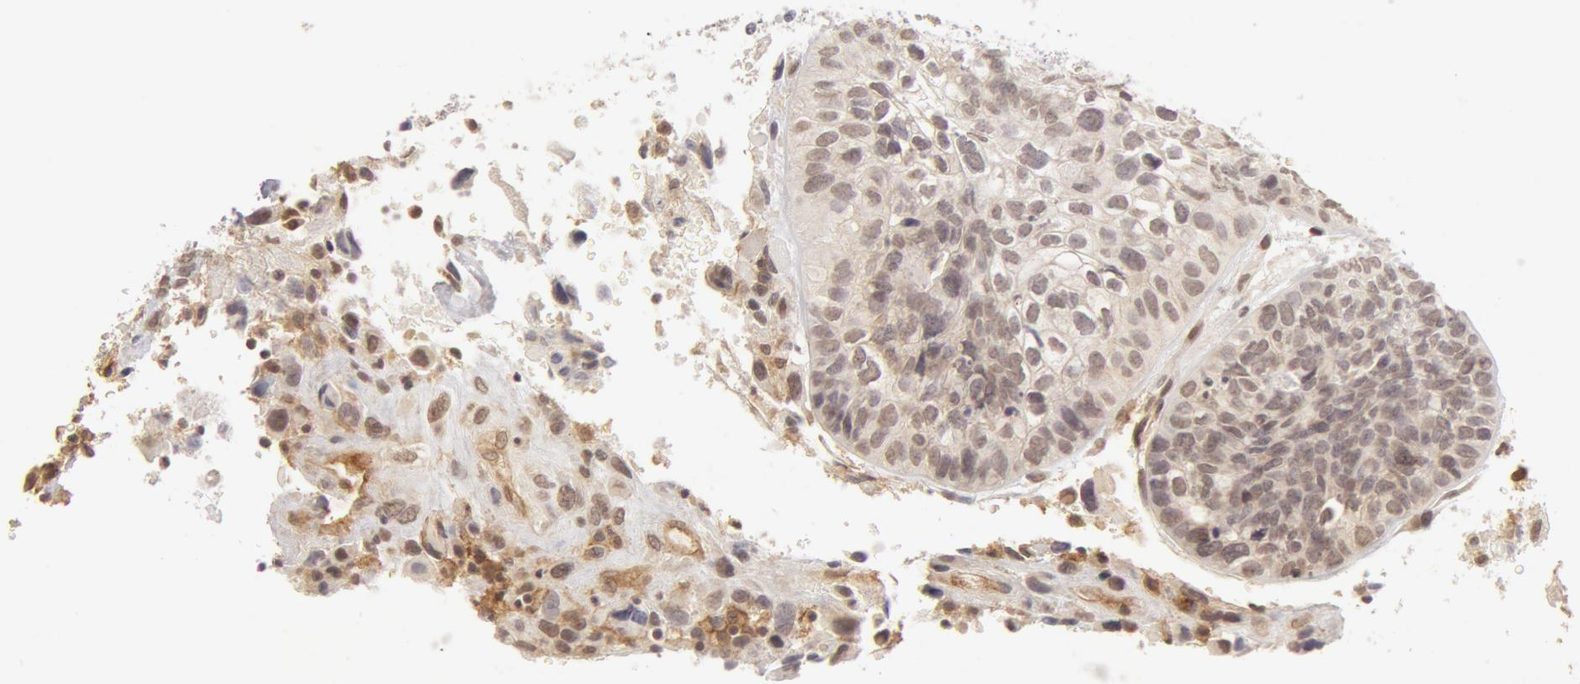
{"staining": {"intensity": "weak", "quantity": ">75%", "location": "cytoplasmic/membranous,nuclear"}, "tissue": "breast cancer", "cell_type": "Tumor cells", "image_type": "cancer", "snomed": [{"axis": "morphology", "description": "Neoplasm, malignant, NOS"}, {"axis": "topography", "description": "Breast"}], "caption": "High-power microscopy captured an immunohistochemistry (IHC) histopathology image of breast cancer (neoplasm (malignant)), revealing weak cytoplasmic/membranous and nuclear expression in approximately >75% of tumor cells.", "gene": "ADAM10", "patient": {"sex": "female", "age": 50}}